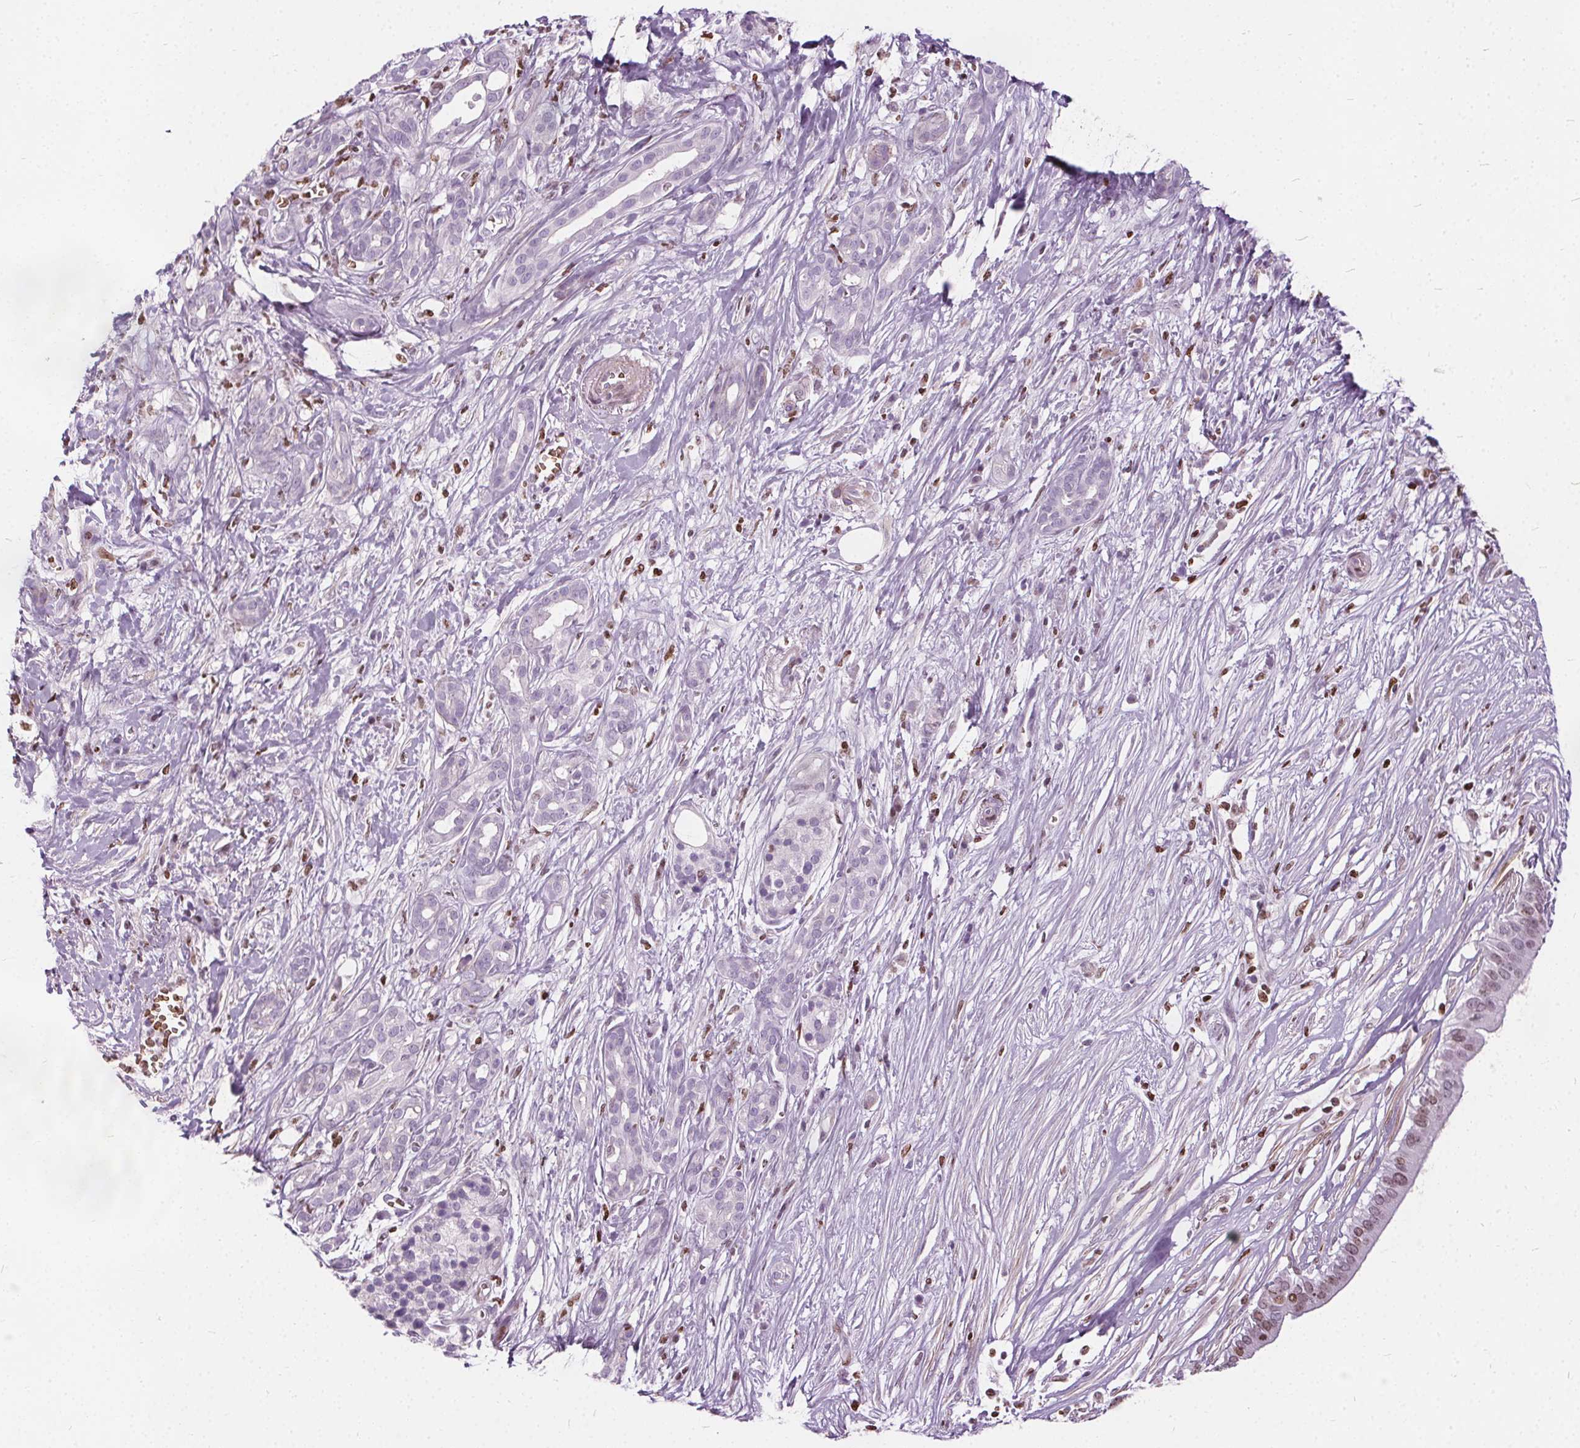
{"staining": {"intensity": "weak", "quantity": "25%-75%", "location": "nuclear"}, "tissue": "pancreatic cancer", "cell_type": "Tumor cells", "image_type": "cancer", "snomed": [{"axis": "morphology", "description": "Adenocarcinoma, NOS"}, {"axis": "topography", "description": "Pancreas"}], "caption": "Pancreatic cancer (adenocarcinoma) stained with a protein marker shows weak staining in tumor cells.", "gene": "ISLR2", "patient": {"sex": "male", "age": 61}}